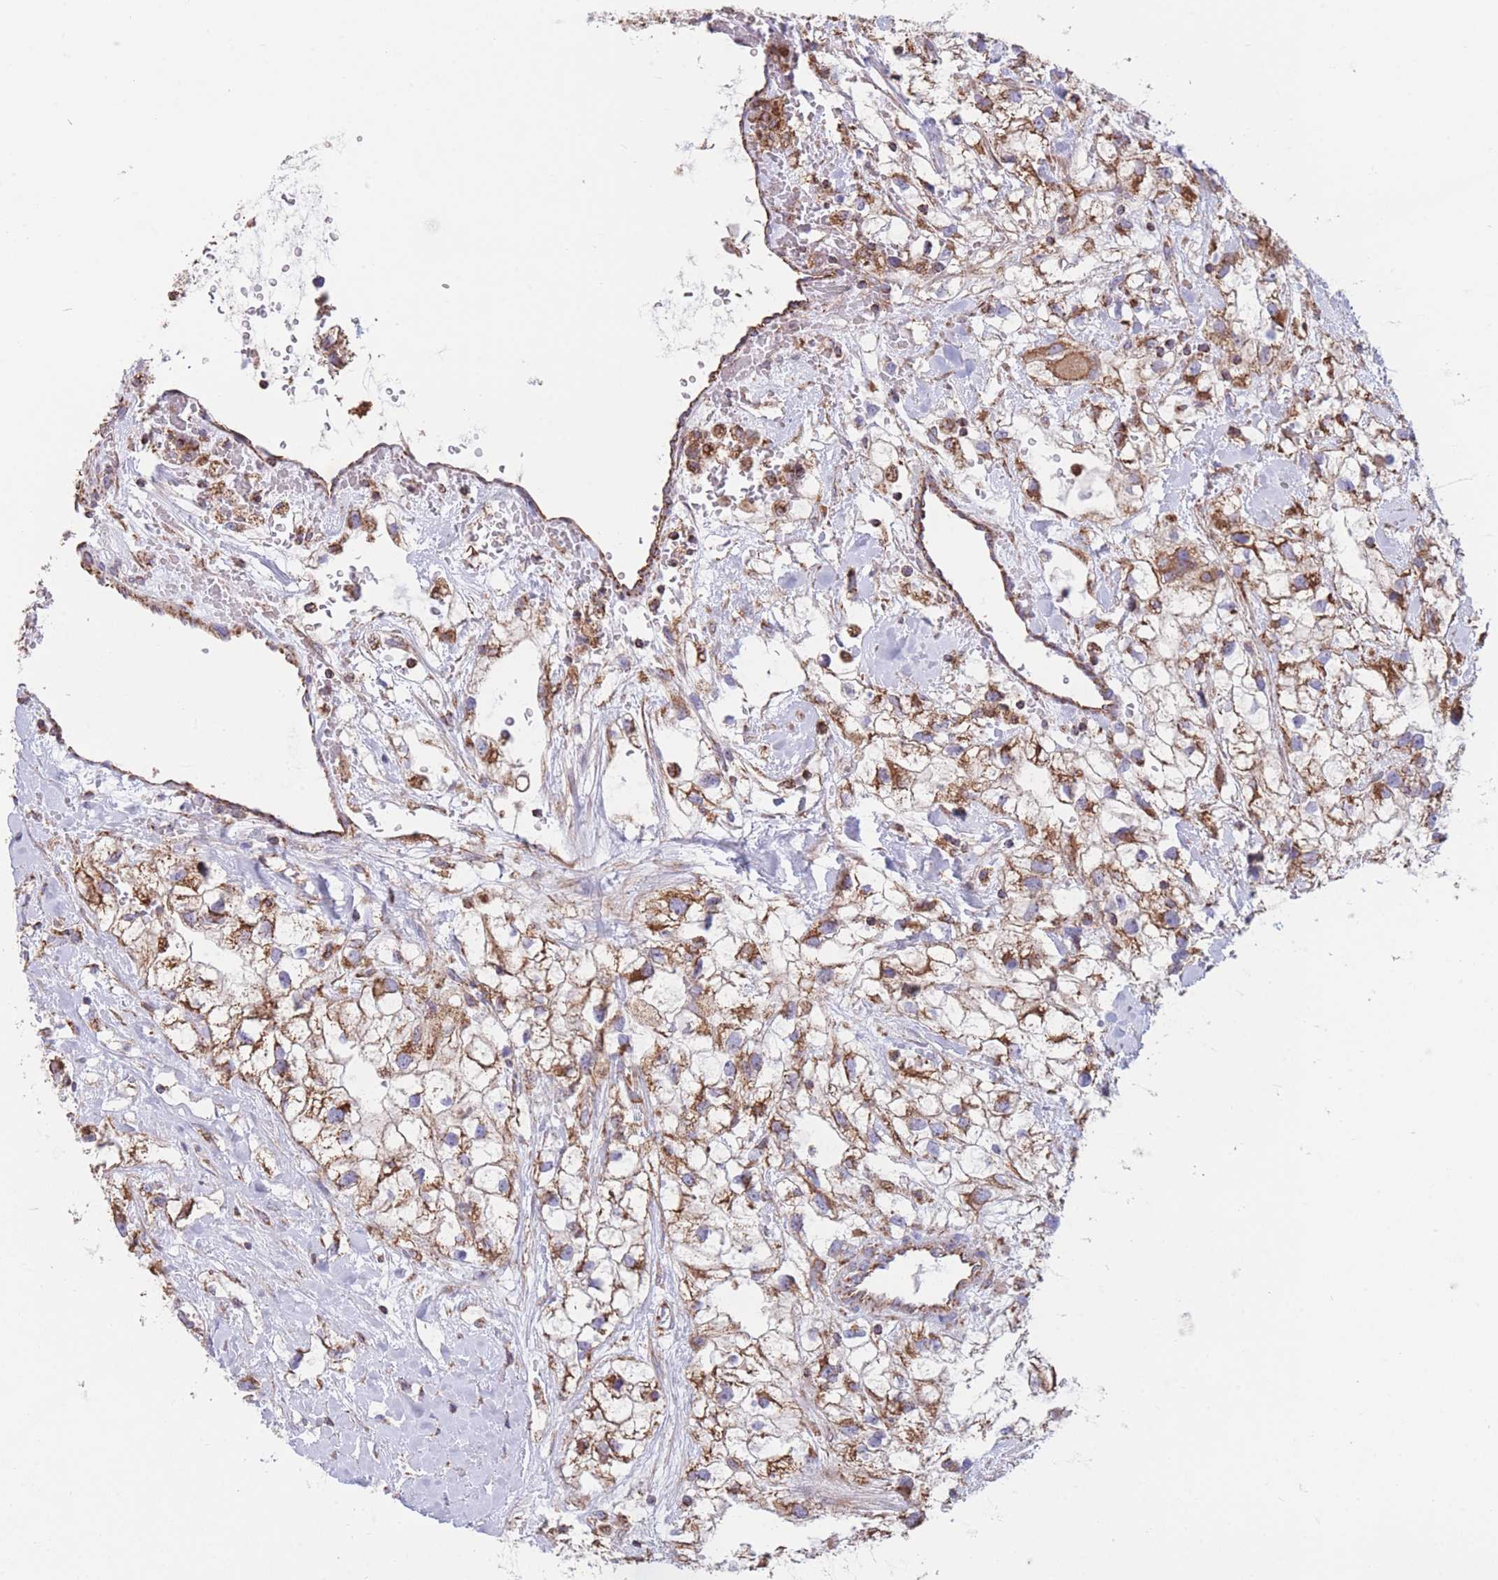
{"staining": {"intensity": "moderate", "quantity": ">75%", "location": "cytoplasmic/membranous"}, "tissue": "renal cancer", "cell_type": "Tumor cells", "image_type": "cancer", "snomed": [{"axis": "morphology", "description": "Adenocarcinoma, NOS"}, {"axis": "topography", "description": "Kidney"}], "caption": "Human adenocarcinoma (renal) stained with a protein marker exhibits moderate staining in tumor cells.", "gene": "FKBP8", "patient": {"sex": "male", "age": 59}}